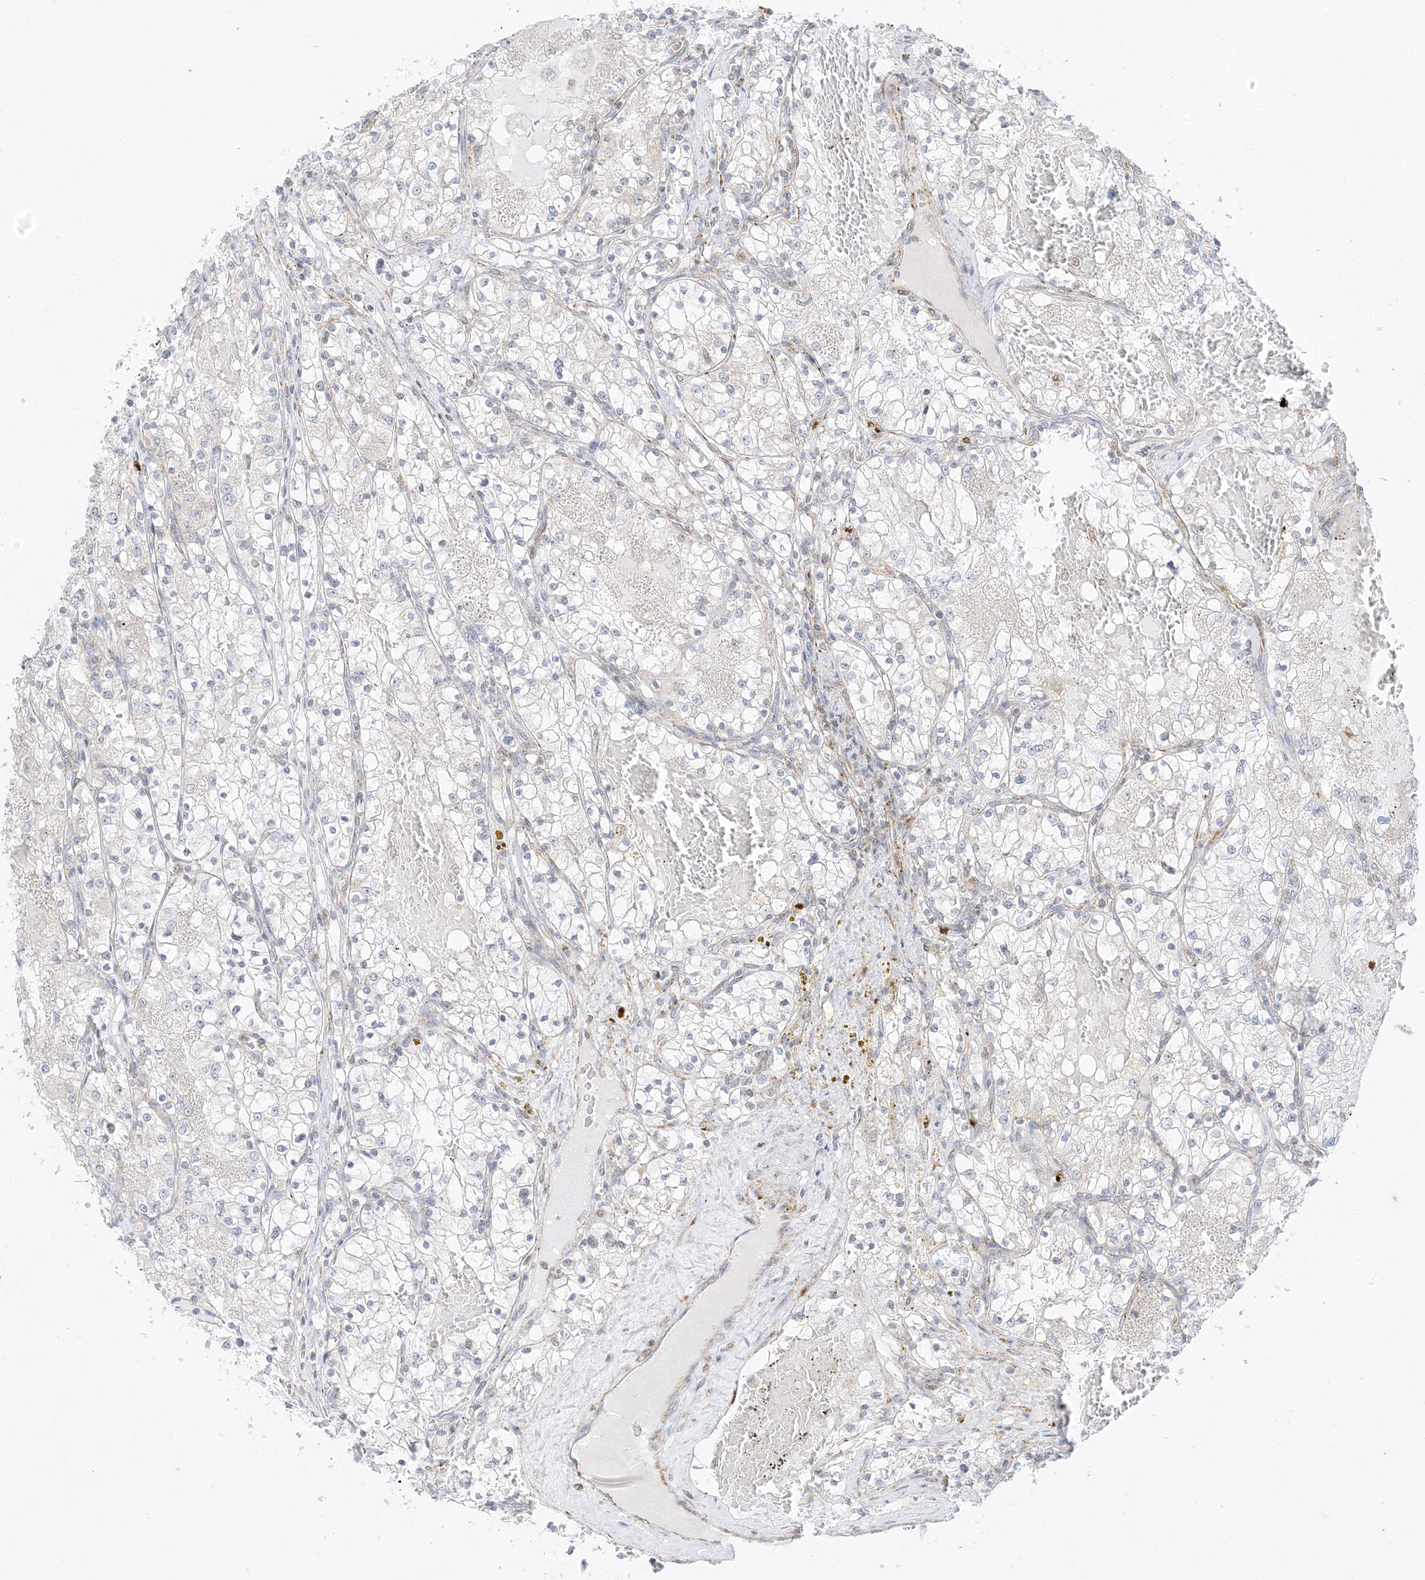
{"staining": {"intensity": "negative", "quantity": "none", "location": "none"}, "tissue": "renal cancer", "cell_type": "Tumor cells", "image_type": "cancer", "snomed": [{"axis": "morphology", "description": "Normal tissue, NOS"}, {"axis": "morphology", "description": "Adenocarcinoma, NOS"}, {"axis": "topography", "description": "Kidney"}], "caption": "There is no significant staining in tumor cells of renal adenocarcinoma. Nuclei are stained in blue.", "gene": "RAC1", "patient": {"sex": "male", "age": 68}}